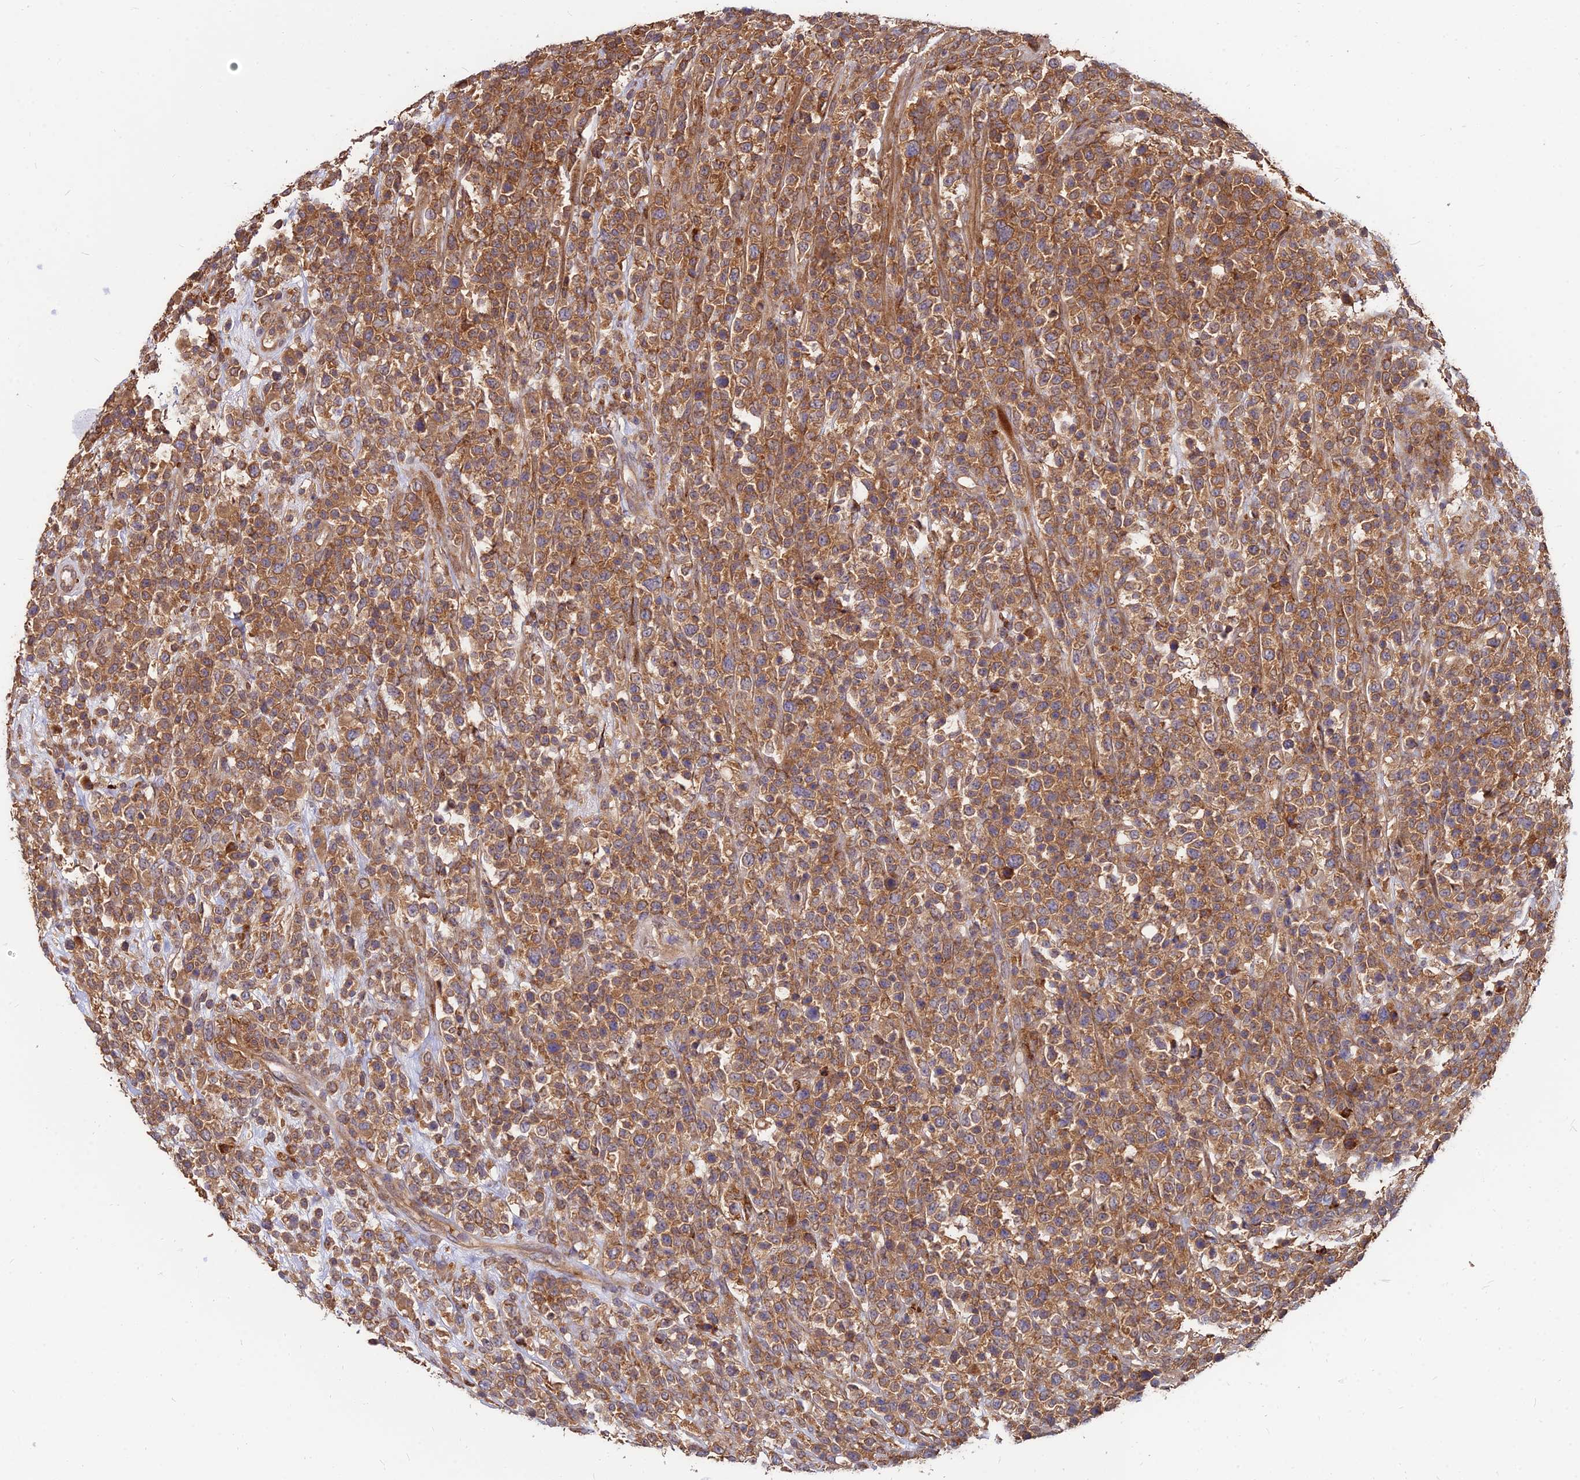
{"staining": {"intensity": "moderate", "quantity": ">75%", "location": "cytoplasmic/membranous"}, "tissue": "lymphoma", "cell_type": "Tumor cells", "image_type": "cancer", "snomed": [{"axis": "morphology", "description": "Malignant lymphoma, non-Hodgkin's type, High grade"}, {"axis": "topography", "description": "Colon"}], "caption": "An image of lymphoma stained for a protein exhibits moderate cytoplasmic/membranous brown staining in tumor cells. (DAB (3,3'-diaminobenzidine) IHC, brown staining for protein, blue staining for nuclei).", "gene": "CCT6B", "patient": {"sex": "female", "age": 53}}